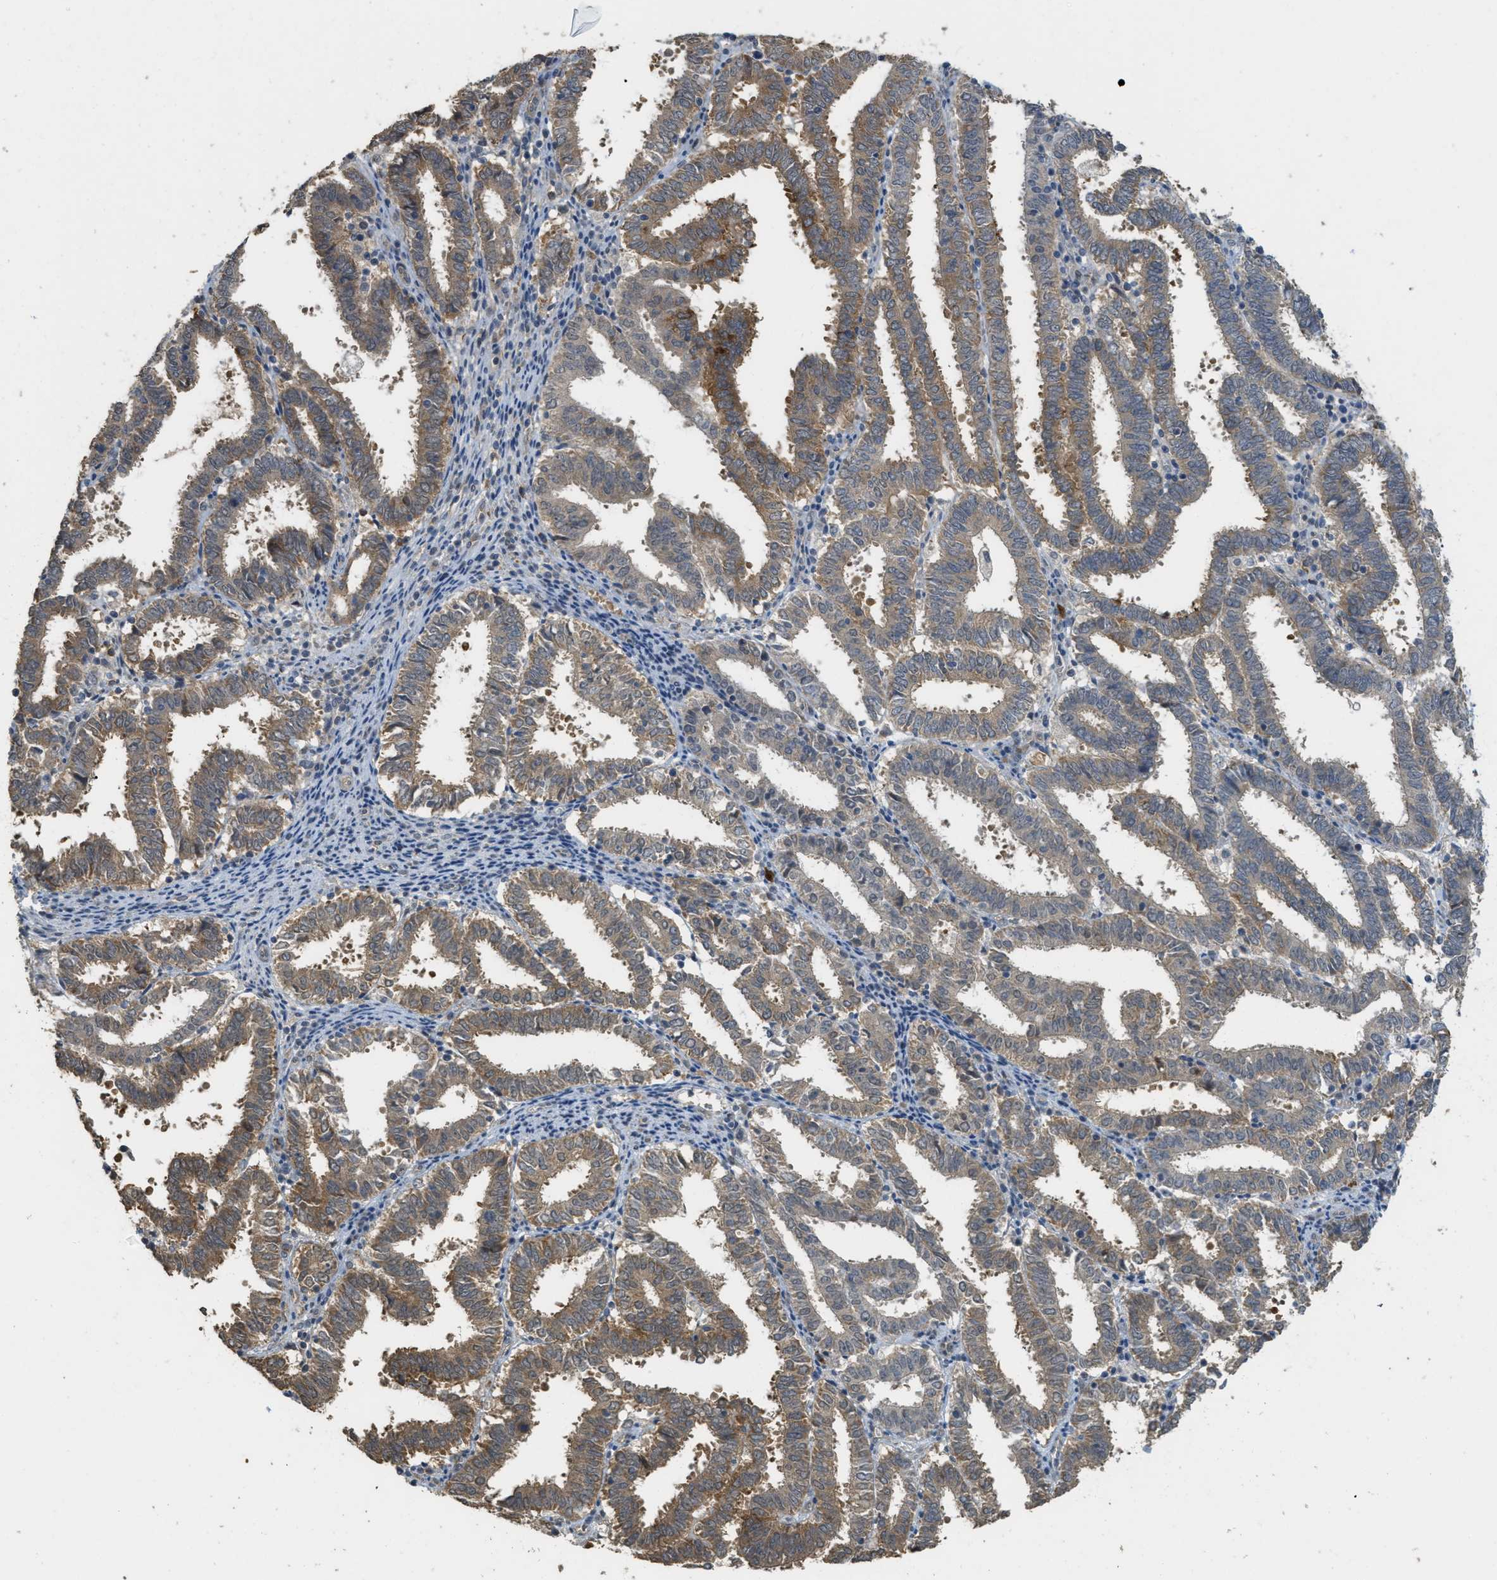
{"staining": {"intensity": "moderate", "quantity": ">75%", "location": "cytoplasmic/membranous"}, "tissue": "endometrial cancer", "cell_type": "Tumor cells", "image_type": "cancer", "snomed": [{"axis": "morphology", "description": "Adenocarcinoma, NOS"}, {"axis": "topography", "description": "Uterus"}], "caption": "Brown immunohistochemical staining in human endometrial cancer displays moderate cytoplasmic/membranous positivity in approximately >75% of tumor cells.", "gene": "IGF2BP2", "patient": {"sex": "female", "age": 83}}